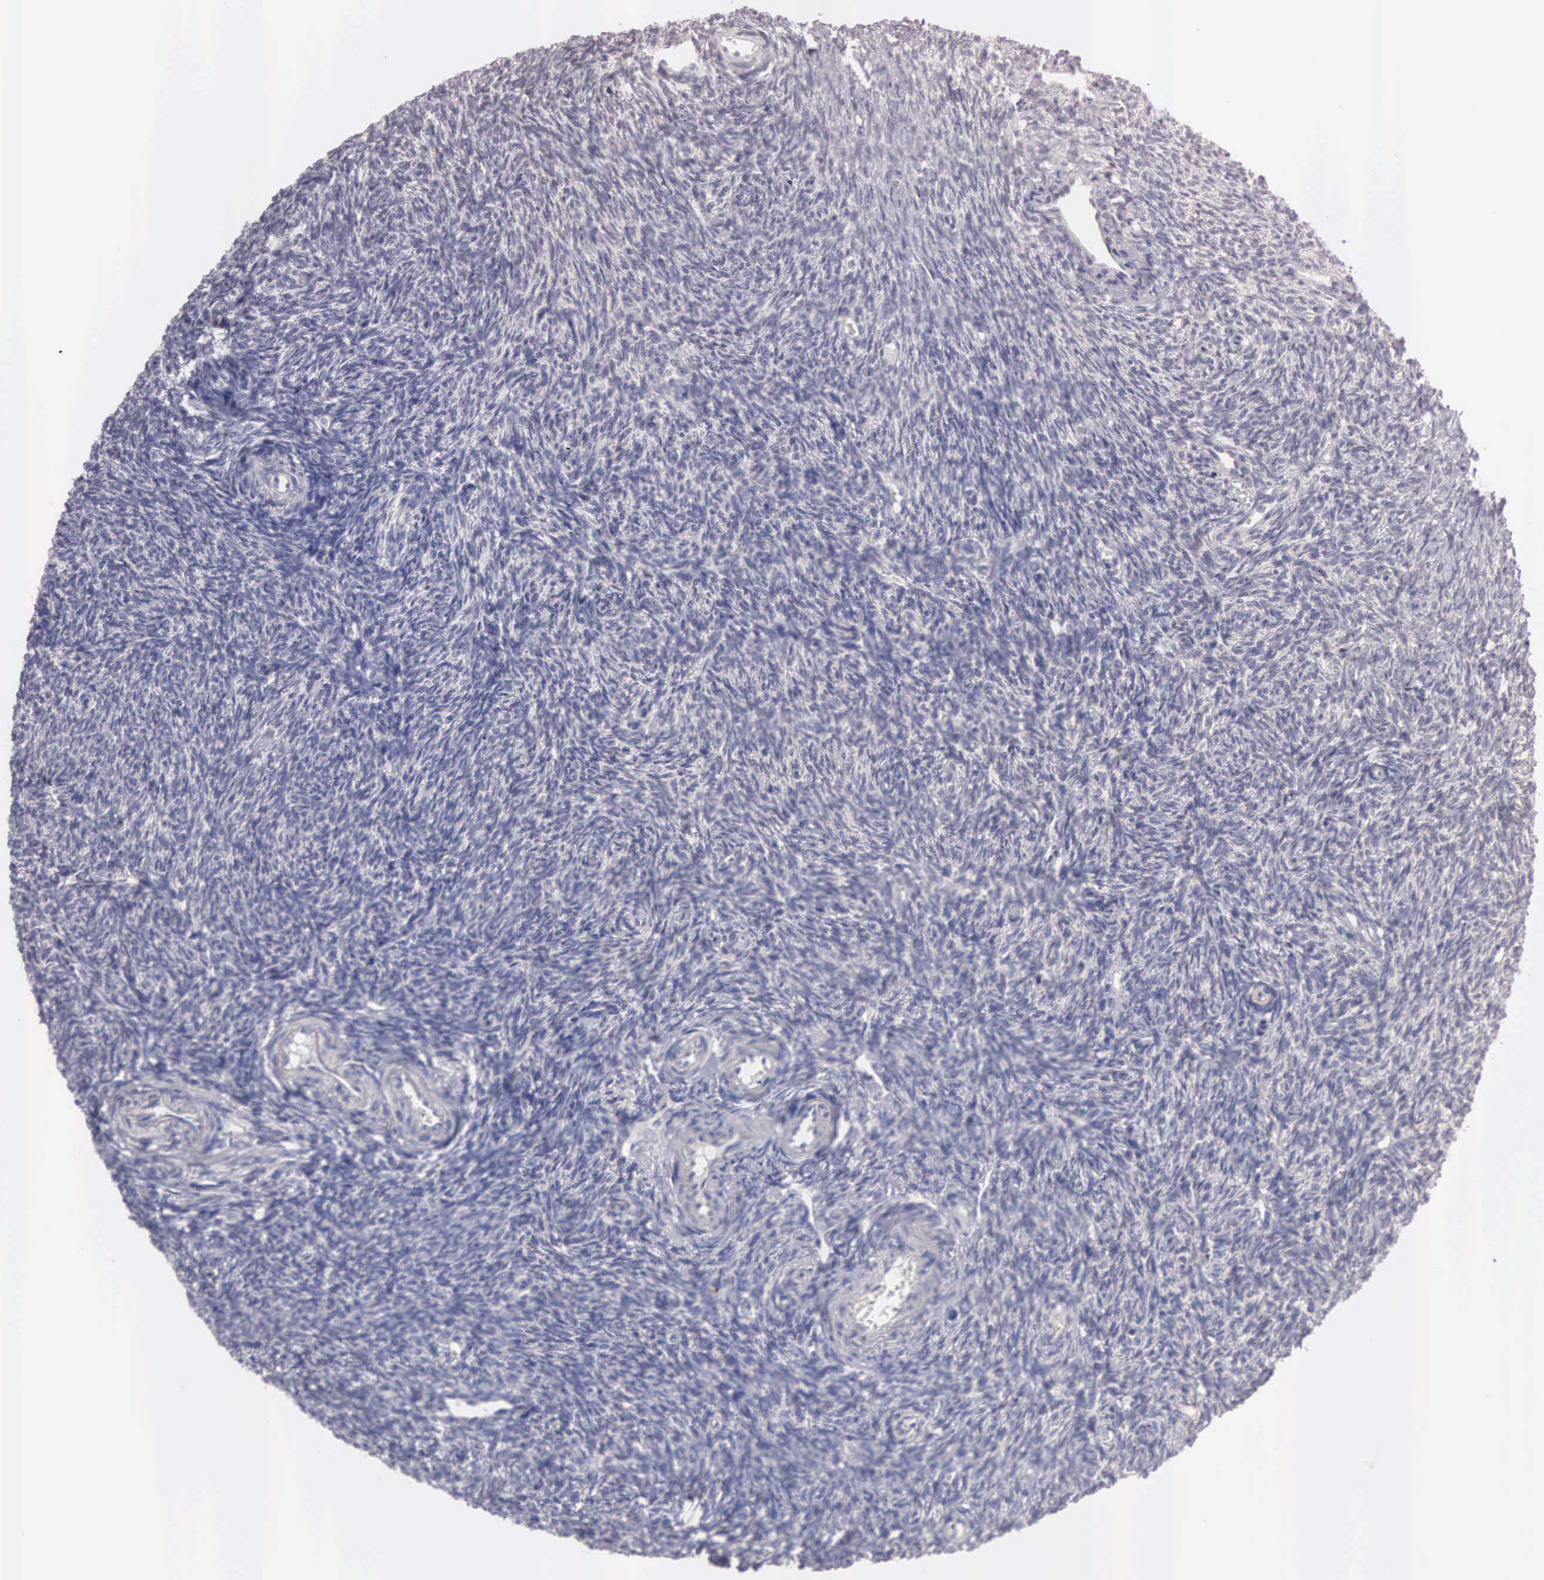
{"staining": {"intensity": "negative", "quantity": "none", "location": "none"}, "tissue": "ovary", "cell_type": "Follicle cells", "image_type": "normal", "snomed": [{"axis": "morphology", "description": "Normal tissue, NOS"}, {"axis": "topography", "description": "Ovary"}], "caption": "Immunohistochemistry (IHC) image of unremarkable ovary stained for a protein (brown), which reveals no expression in follicle cells. (DAB immunohistochemistry, high magnification).", "gene": "CEP170B", "patient": {"sex": "female", "age": 32}}